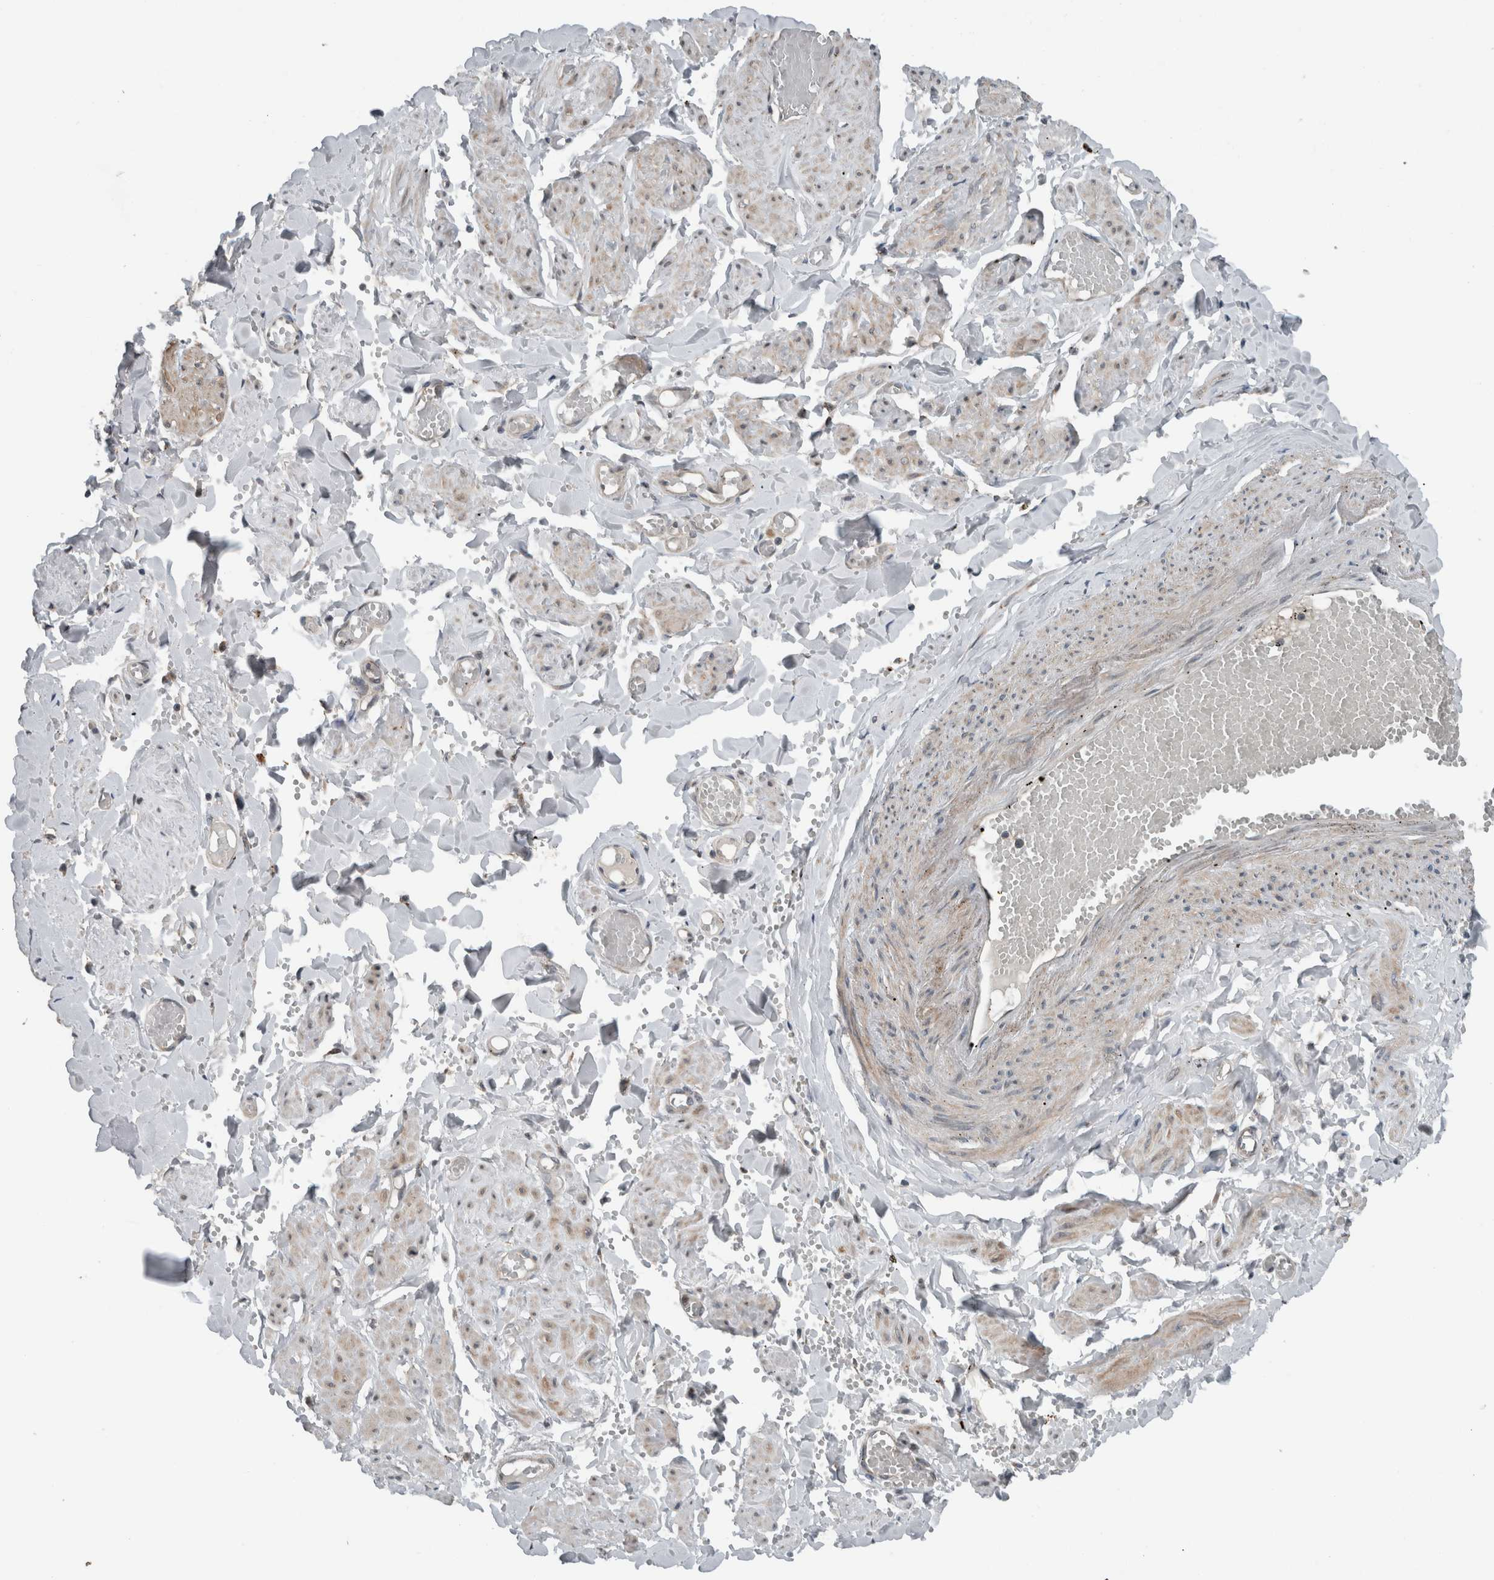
{"staining": {"intensity": "negative", "quantity": "none", "location": "none"}, "tissue": "adipose tissue", "cell_type": "Adipocytes", "image_type": "normal", "snomed": [{"axis": "morphology", "description": "Normal tissue, NOS"}, {"axis": "topography", "description": "Vascular tissue"}, {"axis": "topography", "description": "Fallopian tube"}, {"axis": "topography", "description": "Ovary"}], "caption": "An image of adipose tissue stained for a protein reveals no brown staining in adipocytes.", "gene": "GBA2", "patient": {"sex": "female", "age": 67}}